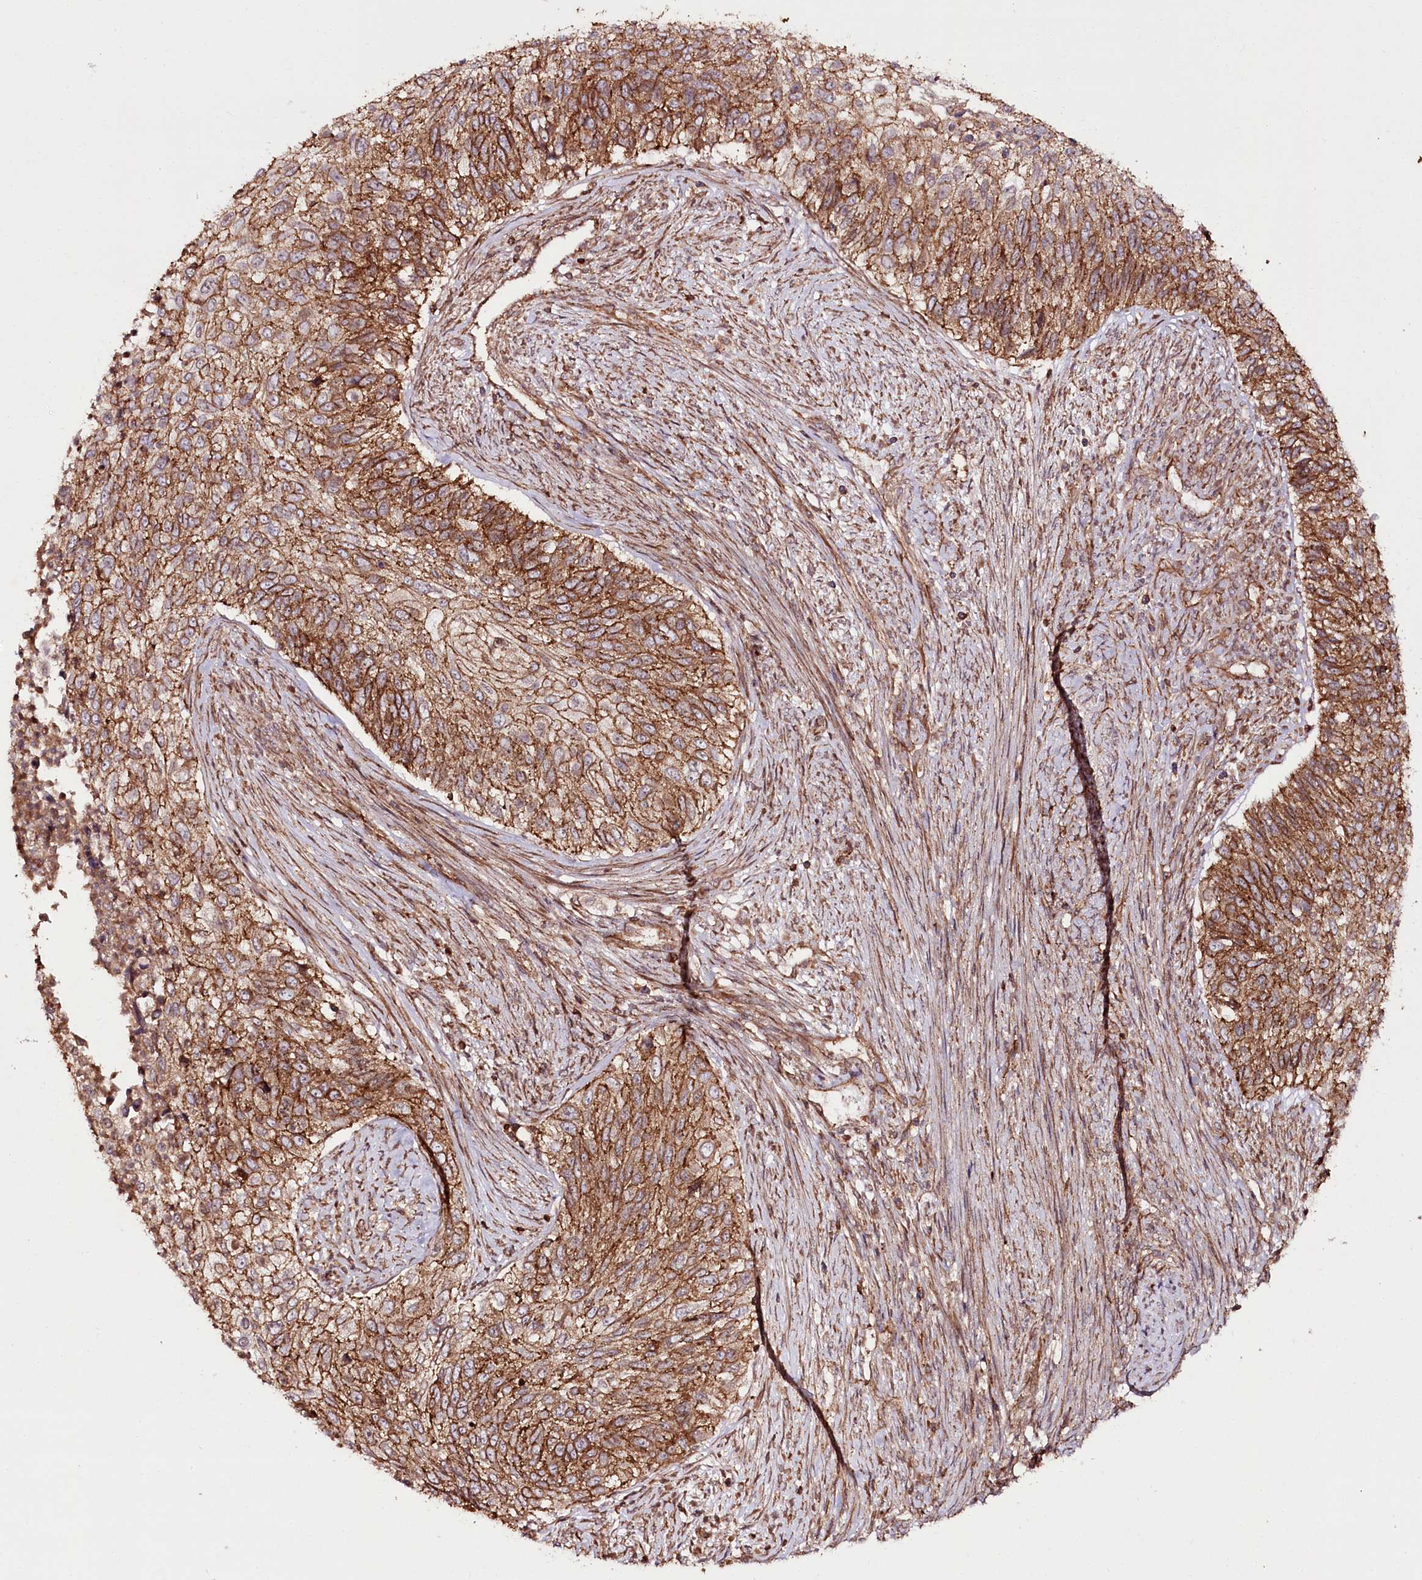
{"staining": {"intensity": "strong", "quantity": ">75%", "location": "cytoplasmic/membranous"}, "tissue": "urothelial cancer", "cell_type": "Tumor cells", "image_type": "cancer", "snomed": [{"axis": "morphology", "description": "Urothelial carcinoma, High grade"}, {"axis": "topography", "description": "Urinary bladder"}], "caption": "High-power microscopy captured an IHC photomicrograph of urothelial cancer, revealing strong cytoplasmic/membranous staining in approximately >75% of tumor cells.", "gene": "DHX29", "patient": {"sex": "female", "age": 60}}